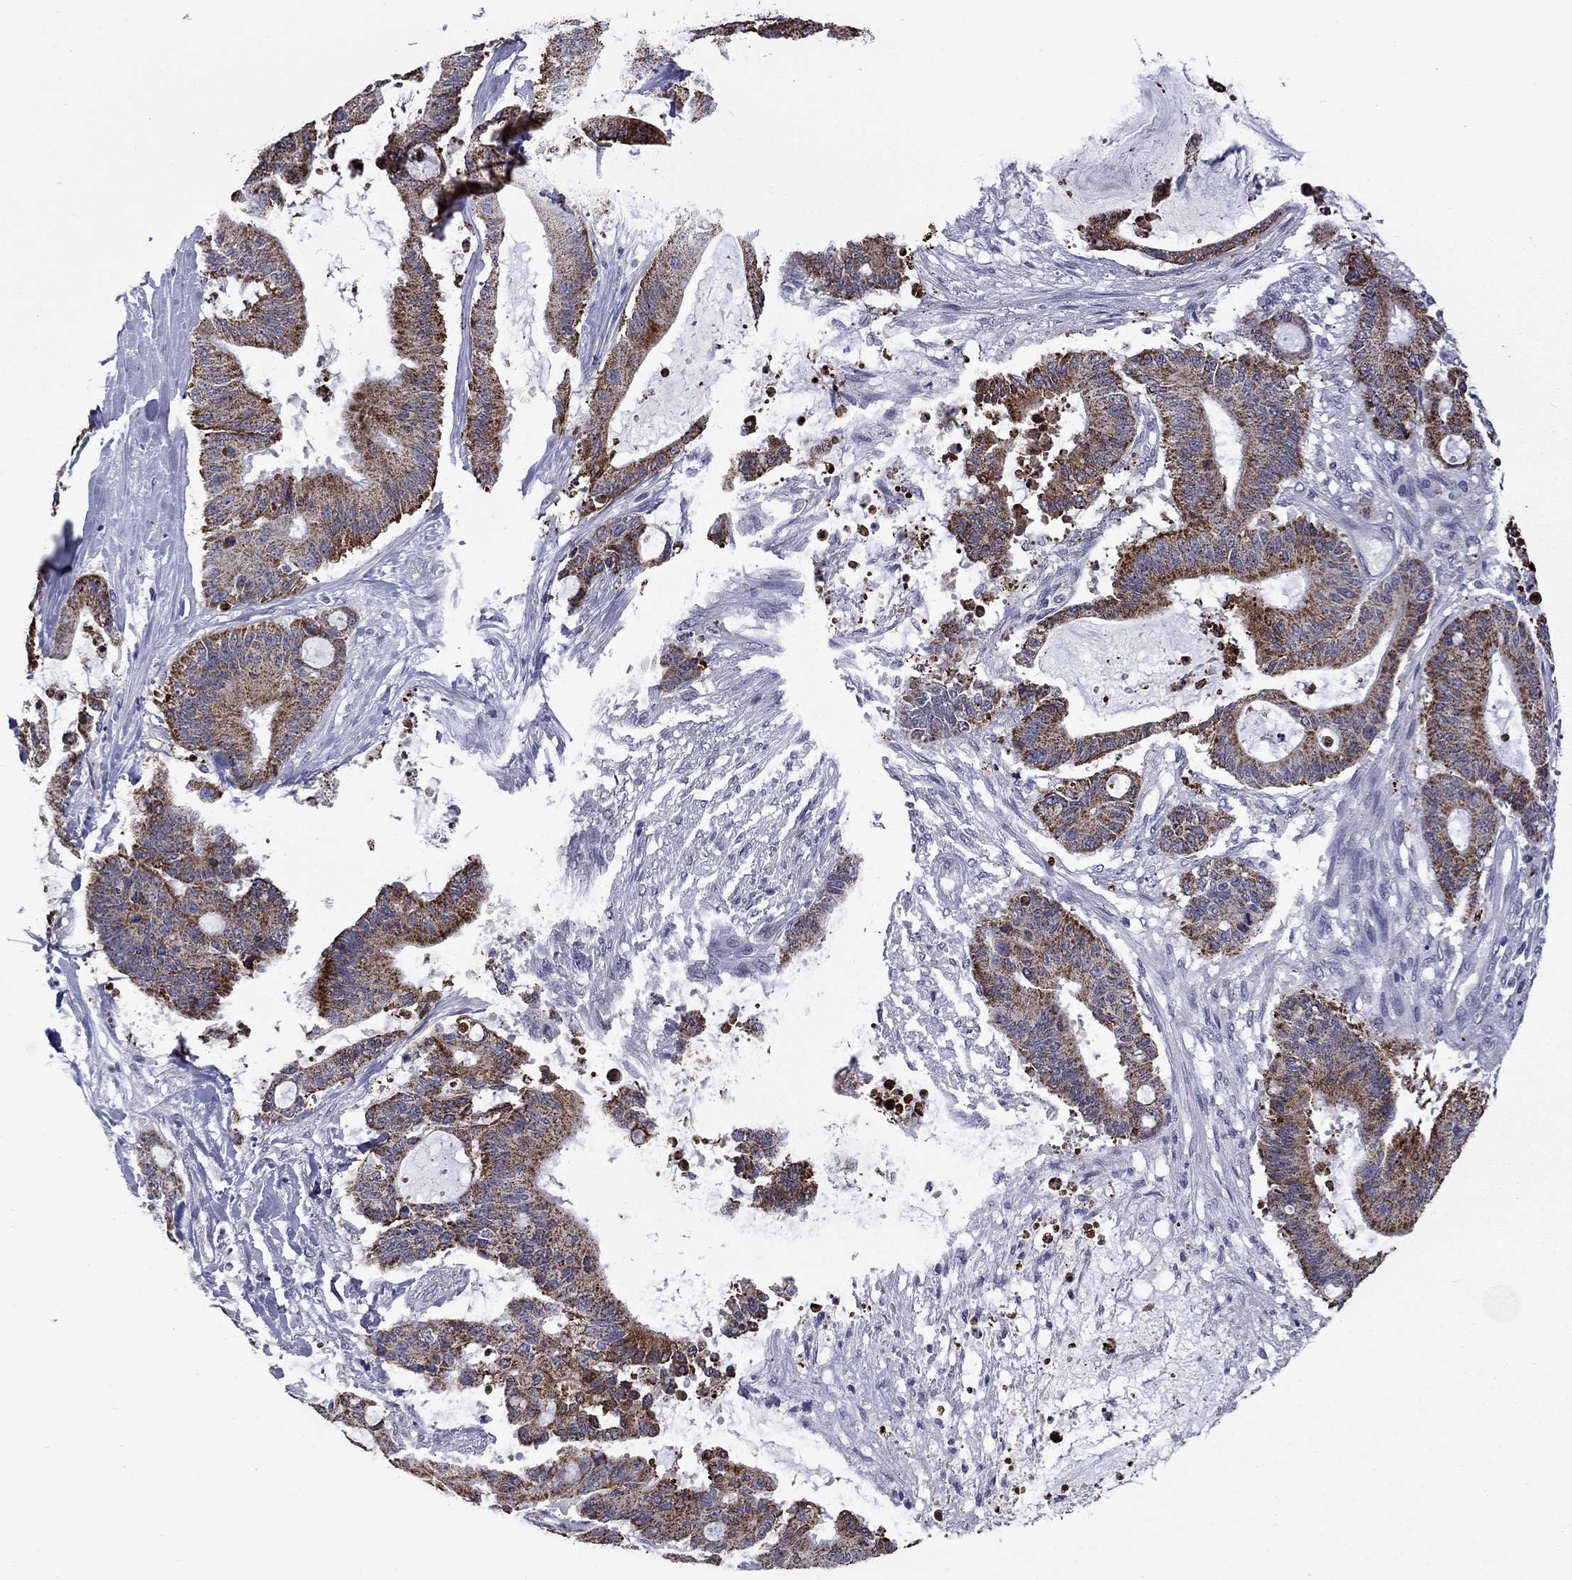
{"staining": {"intensity": "strong", "quantity": ">75%", "location": "cytoplasmic/membranous"}, "tissue": "liver cancer", "cell_type": "Tumor cells", "image_type": "cancer", "snomed": [{"axis": "morphology", "description": "Normal tissue, NOS"}, {"axis": "morphology", "description": "Cholangiocarcinoma"}, {"axis": "topography", "description": "Liver"}, {"axis": "topography", "description": "Peripheral nerve tissue"}], "caption": "Tumor cells display high levels of strong cytoplasmic/membranous positivity in approximately >75% of cells in human liver cholangiocarcinoma.", "gene": "SHOC2", "patient": {"sex": "female", "age": 73}}